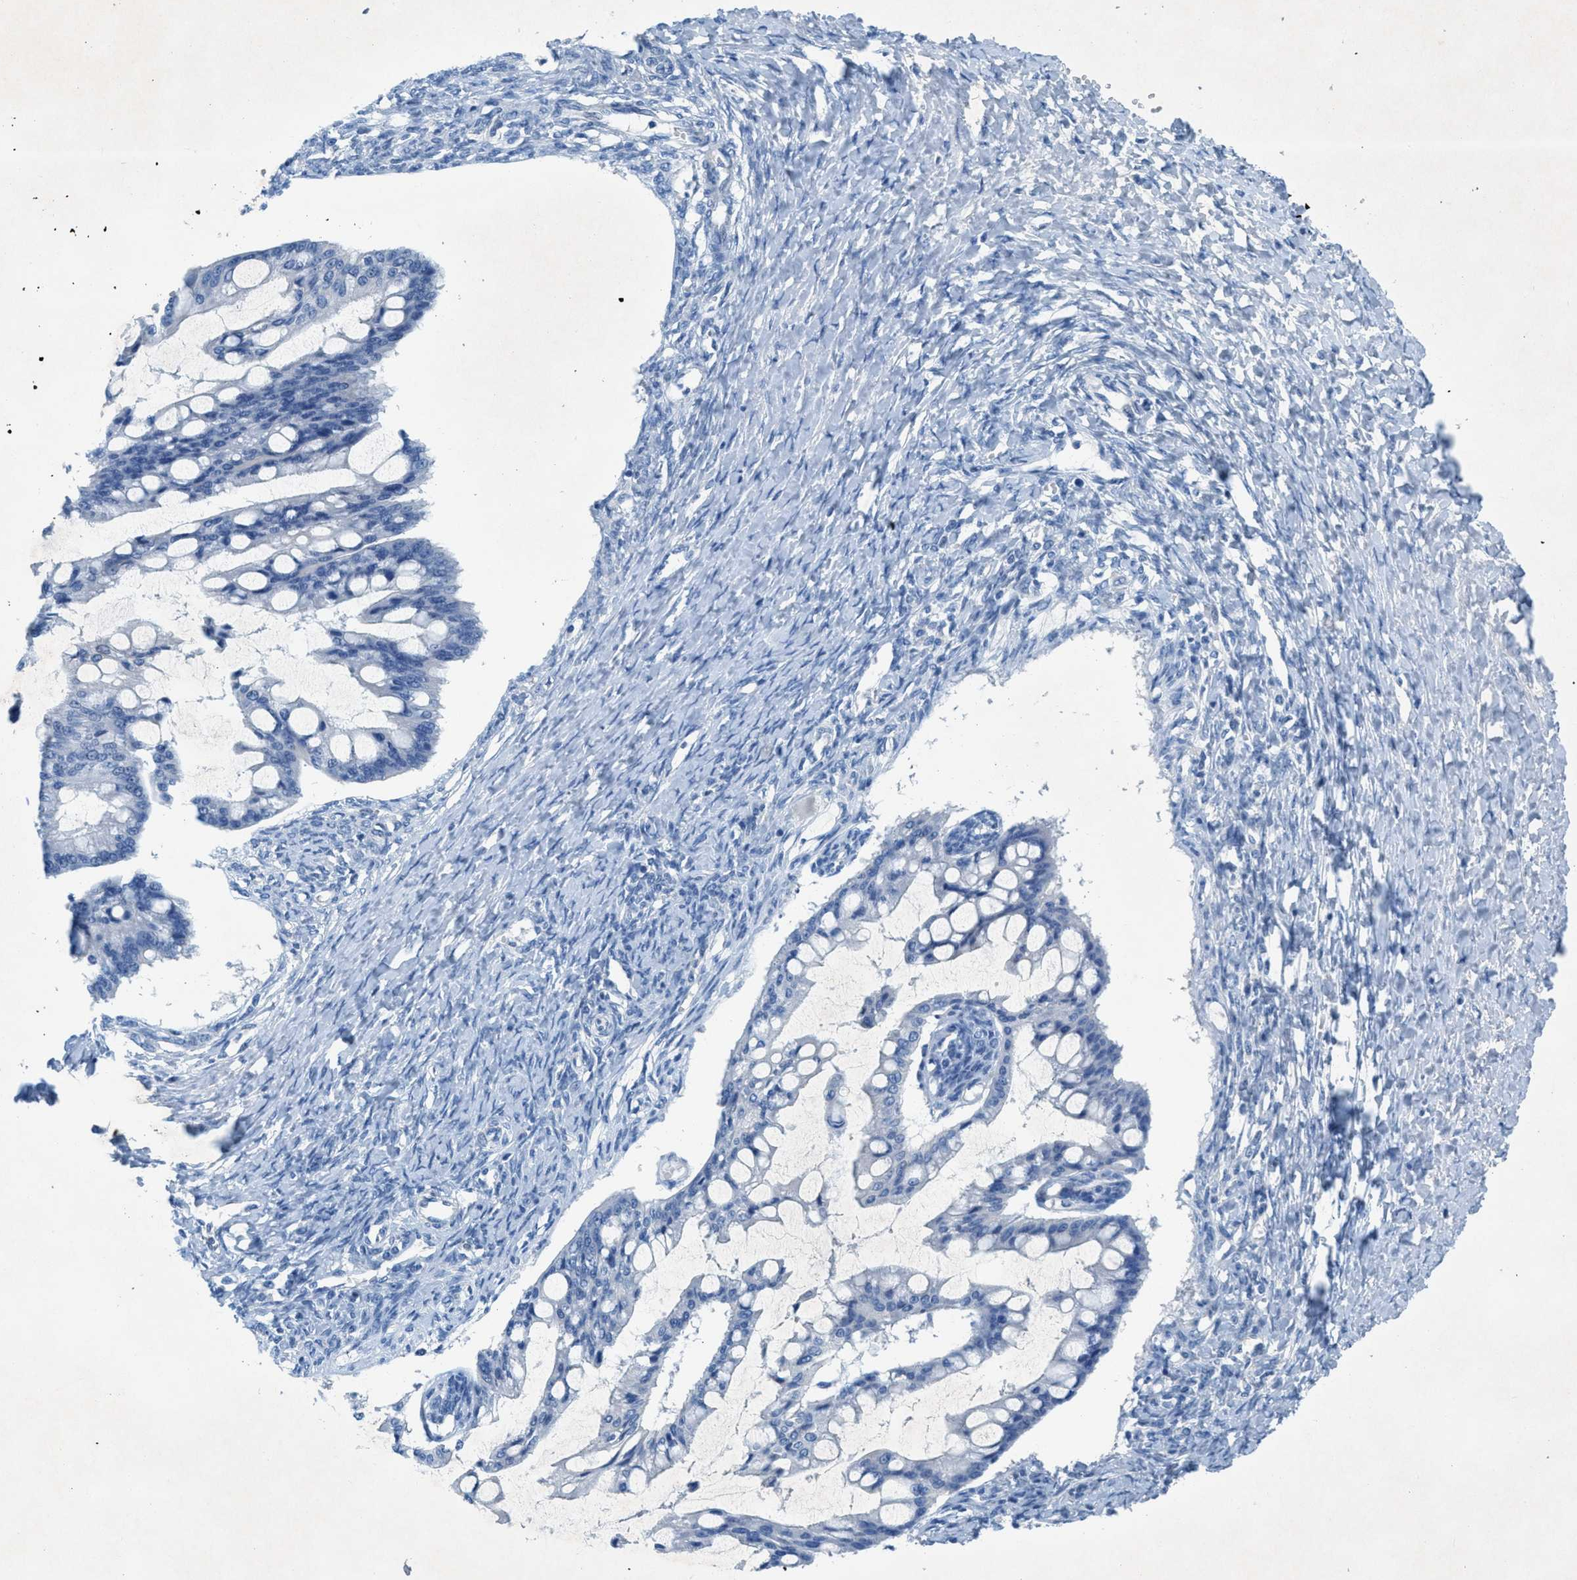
{"staining": {"intensity": "negative", "quantity": "none", "location": "none"}, "tissue": "ovarian cancer", "cell_type": "Tumor cells", "image_type": "cancer", "snomed": [{"axis": "morphology", "description": "Cystadenocarcinoma, mucinous, NOS"}, {"axis": "topography", "description": "Ovary"}], "caption": "Immunohistochemistry micrograph of ovarian mucinous cystadenocarcinoma stained for a protein (brown), which displays no positivity in tumor cells. (Brightfield microscopy of DAB IHC at high magnification).", "gene": "GALNT17", "patient": {"sex": "female", "age": 73}}